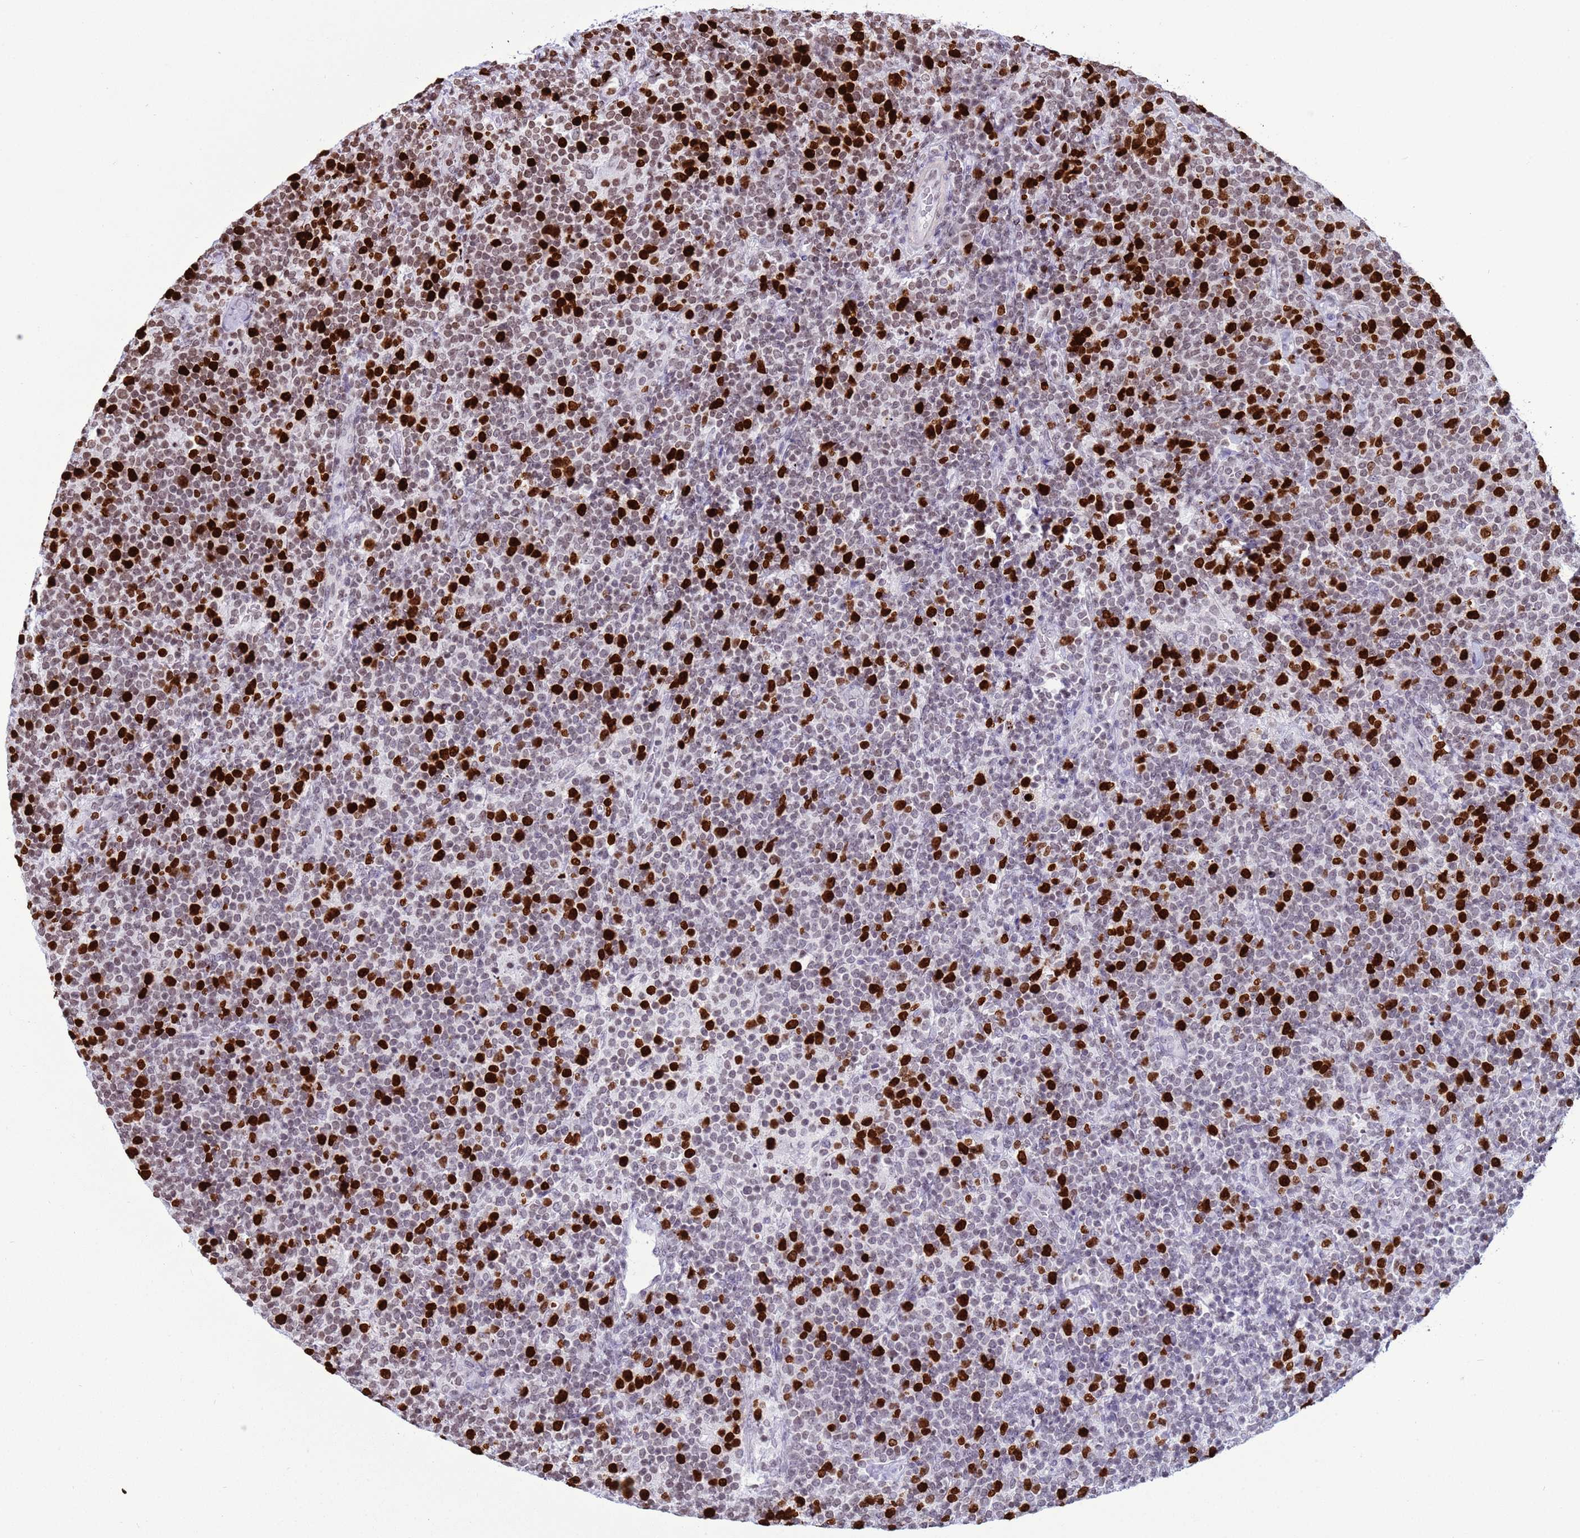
{"staining": {"intensity": "strong", "quantity": "25%-75%", "location": "nuclear"}, "tissue": "lymphoma", "cell_type": "Tumor cells", "image_type": "cancer", "snomed": [{"axis": "morphology", "description": "Malignant lymphoma, non-Hodgkin's type, High grade"}, {"axis": "topography", "description": "Lymph node"}], "caption": "High-power microscopy captured an immunohistochemistry image of lymphoma, revealing strong nuclear expression in about 25%-75% of tumor cells.", "gene": "H4C8", "patient": {"sex": "male", "age": 61}}